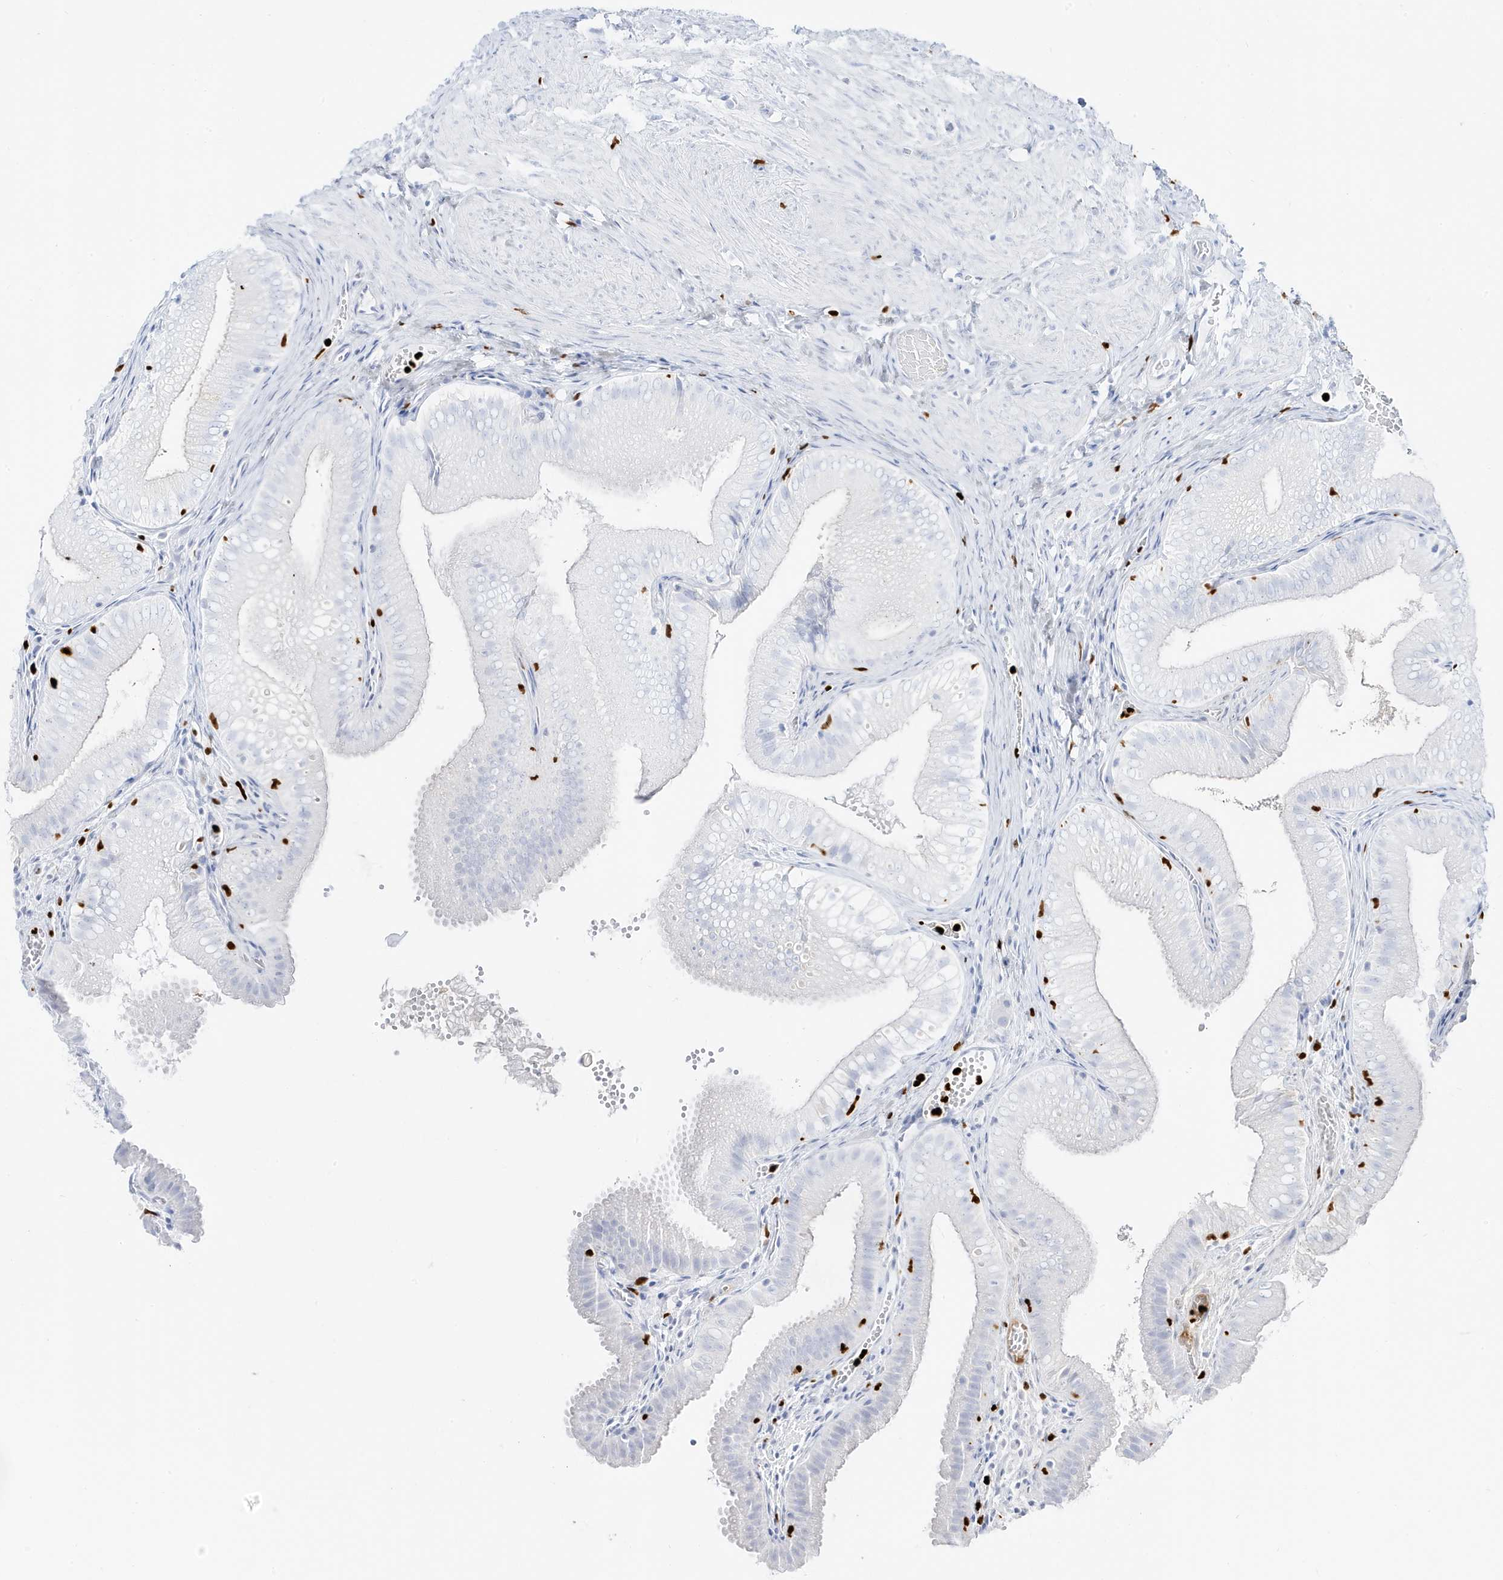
{"staining": {"intensity": "negative", "quantity": "none", "location": "none"}, "tissue": "gallbladder", "cell_type": "Glandular cells", "image_type": "normal", "snomed": [{"axis": "morphology", "description": "Normal tissue, NOS"}, {"axis": "topography", "description": "Gallbladder"}], "caption": "DAB (3,3'-diaminobenzidine) immunohistochemical staining of unremarkable gallbladder displays no significant positivity in glandular cells. (DAB (3,3'-diaminobenzidine) IHC with hematoxylin counter stain).", "gene": "MNDA", "patient": {"sex": "female", "age": 30}}